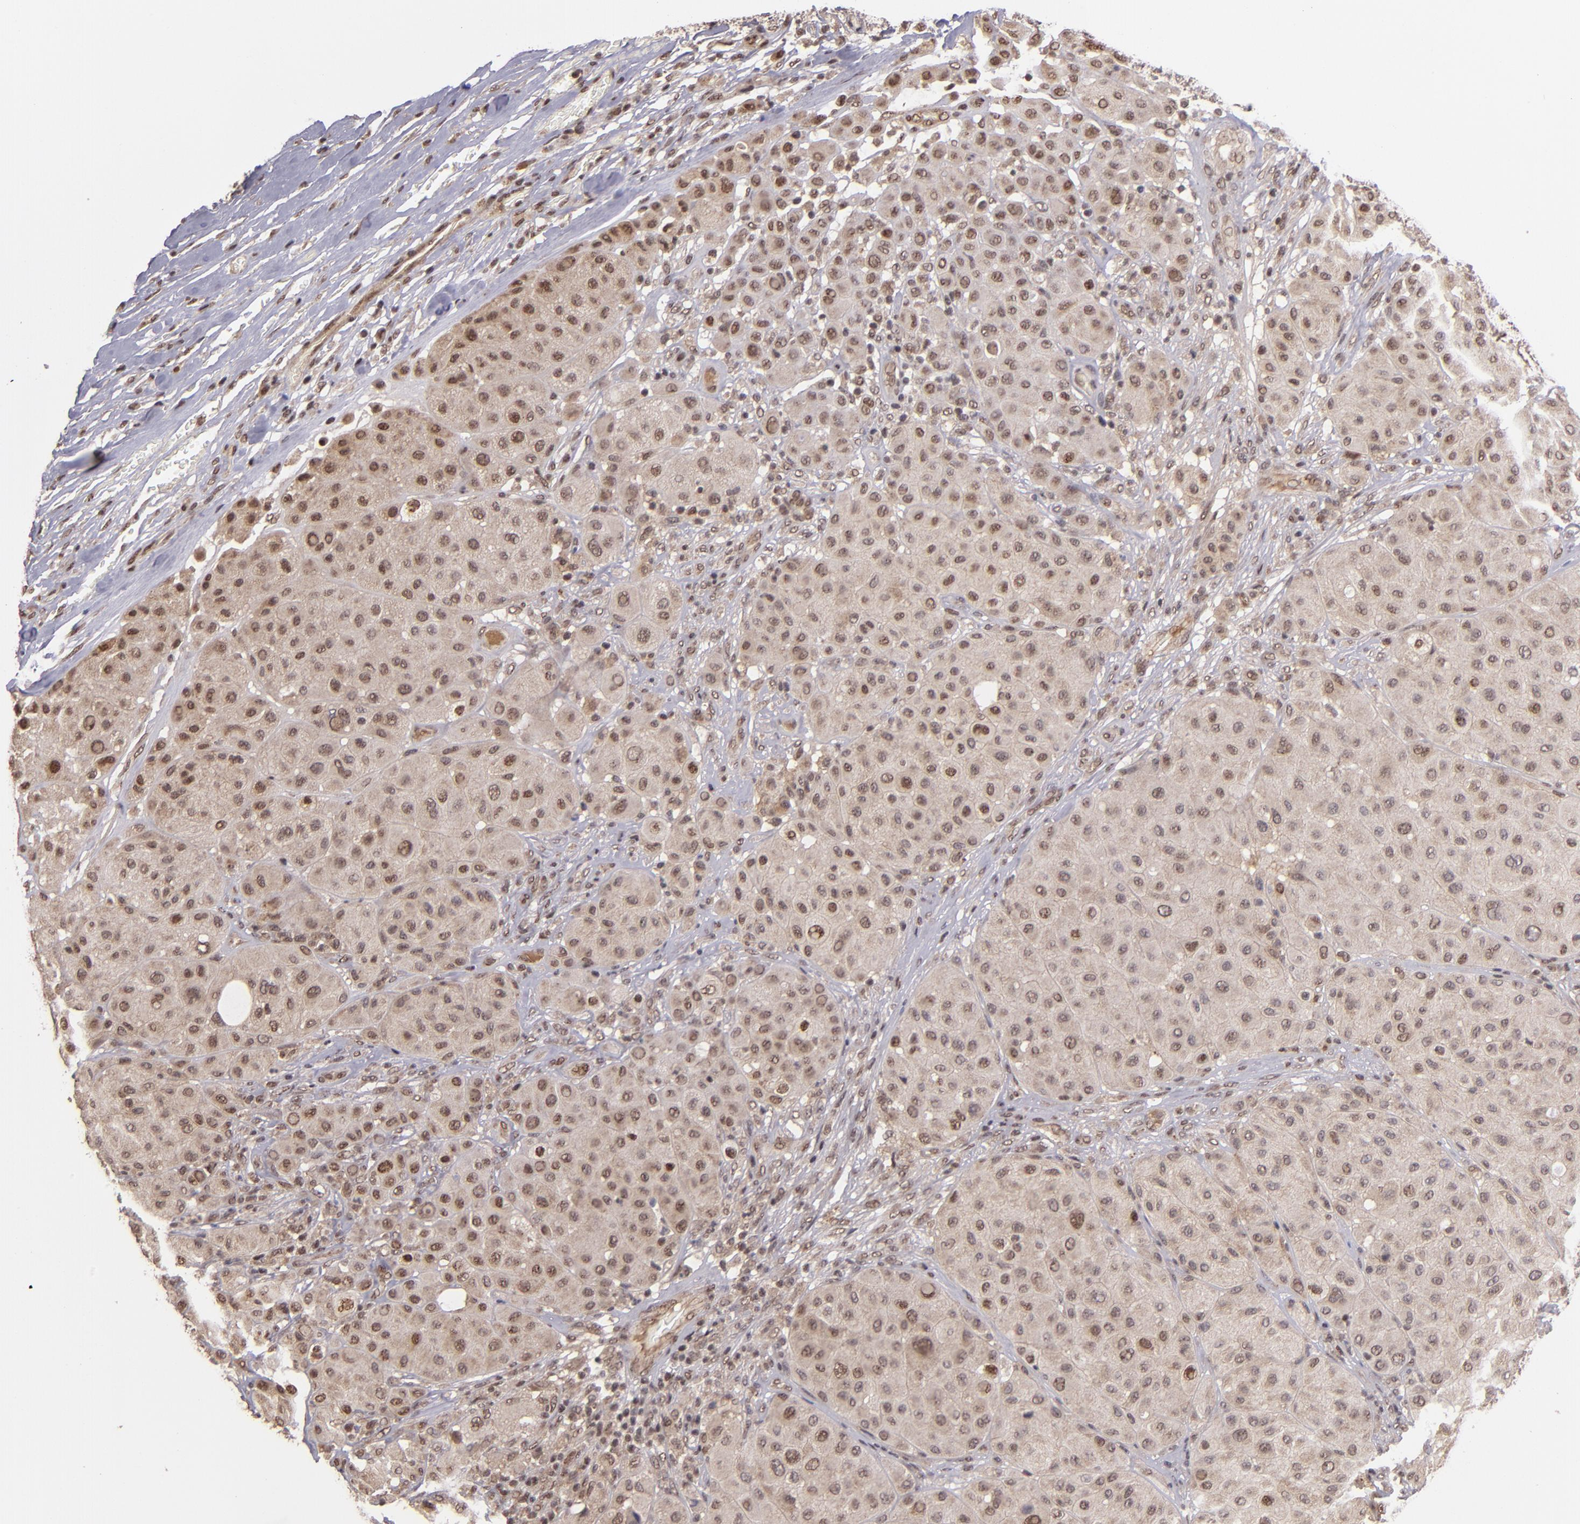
{"staining": {"intensity": "weak", "quantity": ">75%", "location": "cytoplasmic/membranous,nuclear"}, "tissue": "melanoma", "cell_type": "Tumor cells", "image_type": "cancer", "snomed": [{"axis": "morphology", "description": "Normal tissue, NOS"}, {"axis": "morphology", "description": "Malignant melanoma, Metastatic site"}, {"axis": "topography", "description": "Skin"}], "caption": "Protein staining of melanoma tissue reveals weak cytoplasmic/membranous and nuclear positivity in about >75% of tumor cells.", "gene": "ABHD12B", "patient": {"sex": "male", "age": 41}}